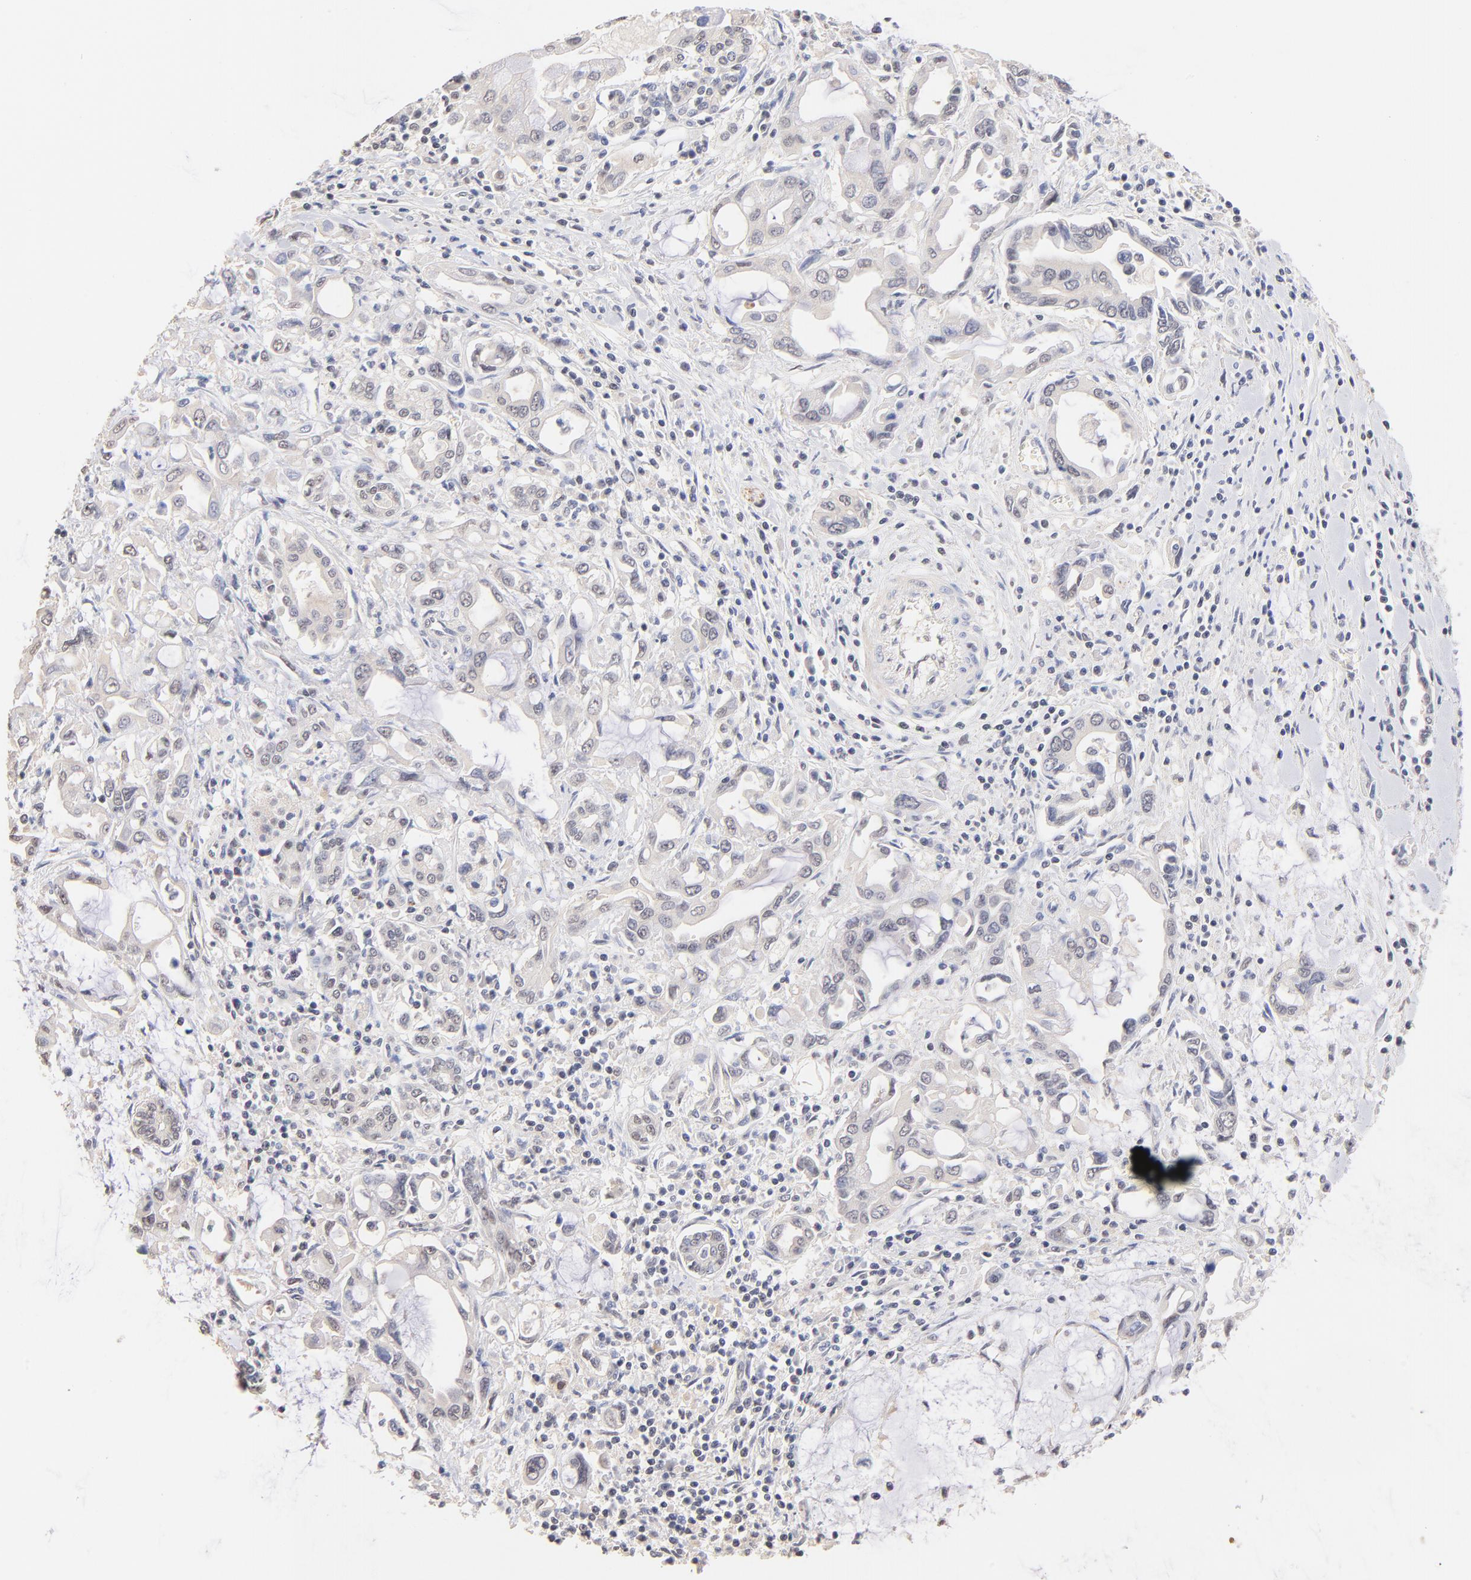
{"staining": {"intensity": "negative", "quantity": "none", "location": "none"}, "tissue": "pancreatic cancer", "cell_type": "Tumor cells", "image_type": "cancer", "snomed": [{"axis": "morphology", "description": "Adenocarcinoma, NOS"}, {"axis": "topography", "description": "Pancreas"}], "caption": "There is no significant expression in tumor cells of pancreatic cancer.", "gene": "RIBC2", "patient": {"sex": "female", "age": 57}}